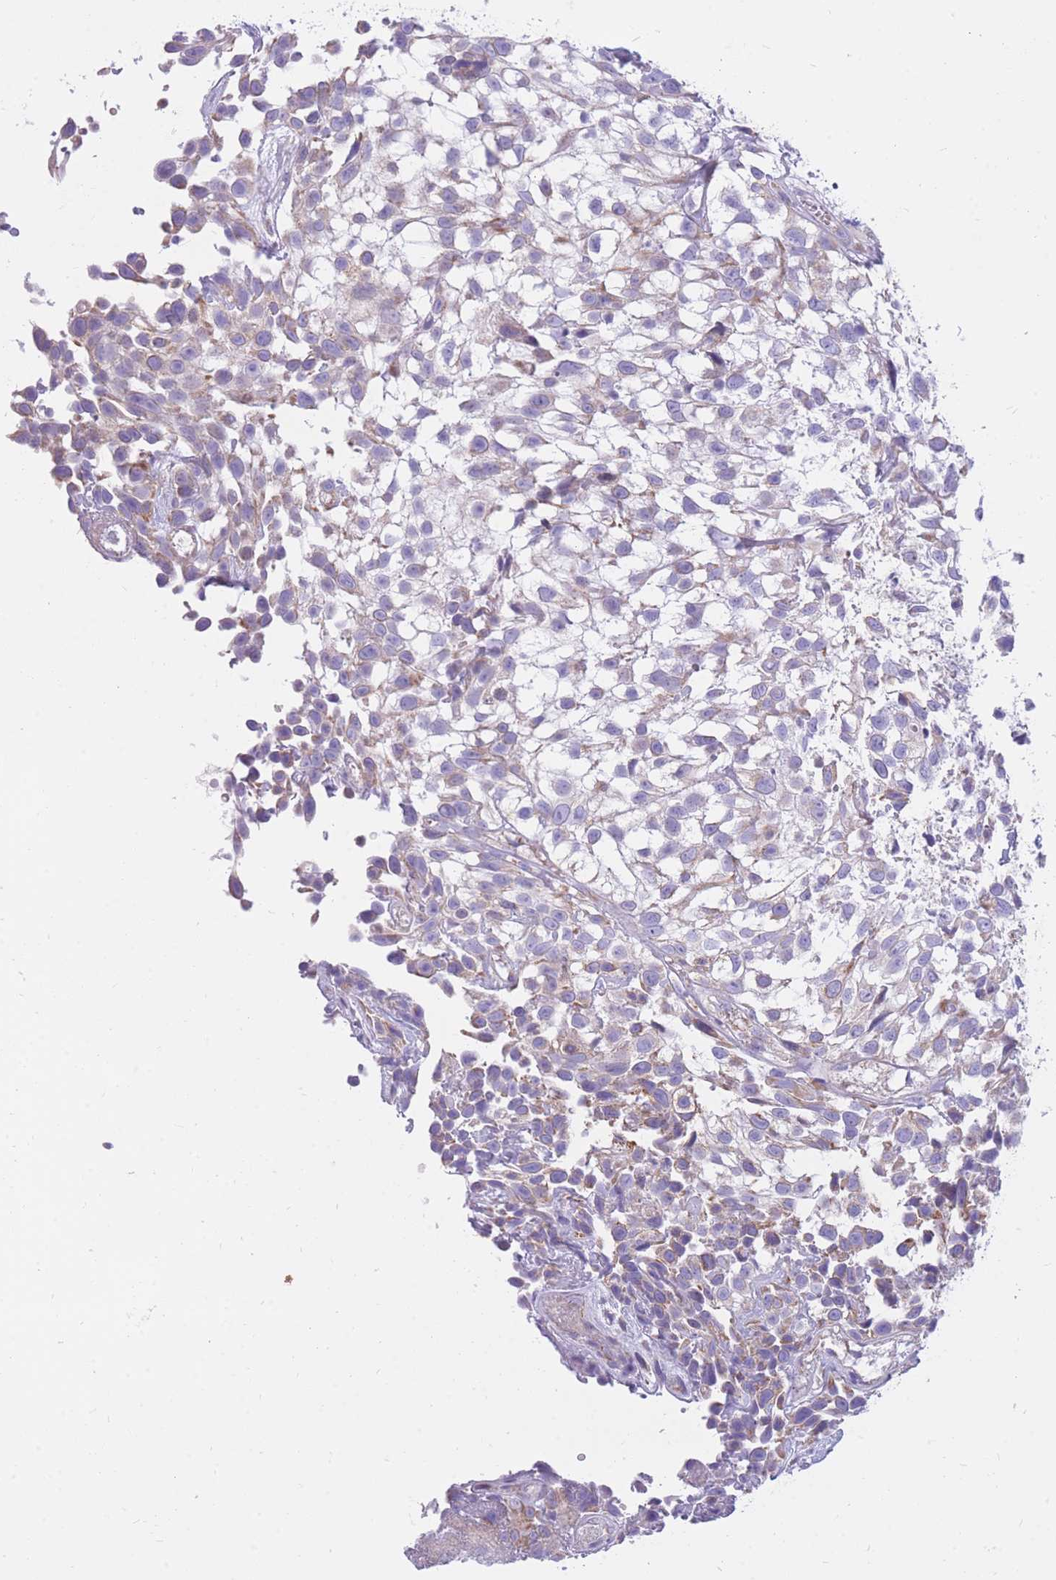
{"staining": {"intensity": "weak", "quantity": "<25%", "location": "cytoplasmic/membranous"}, "tissue": "urothelial cancer", "cell_type": "Tumor cells", "image_type": "cancer", "snomed": [{"axis": "morphology", "description": "Urothelial carcinoma, High grade"}, {"axis": "topography", "description": "Urinary bladder"}], "caption": "Image shows no significant protein staining in tumor cells of urothelial carcinoma (high-grade).", "gene": "PCSK1", "patient": {"sex": "male", "age": 56}}